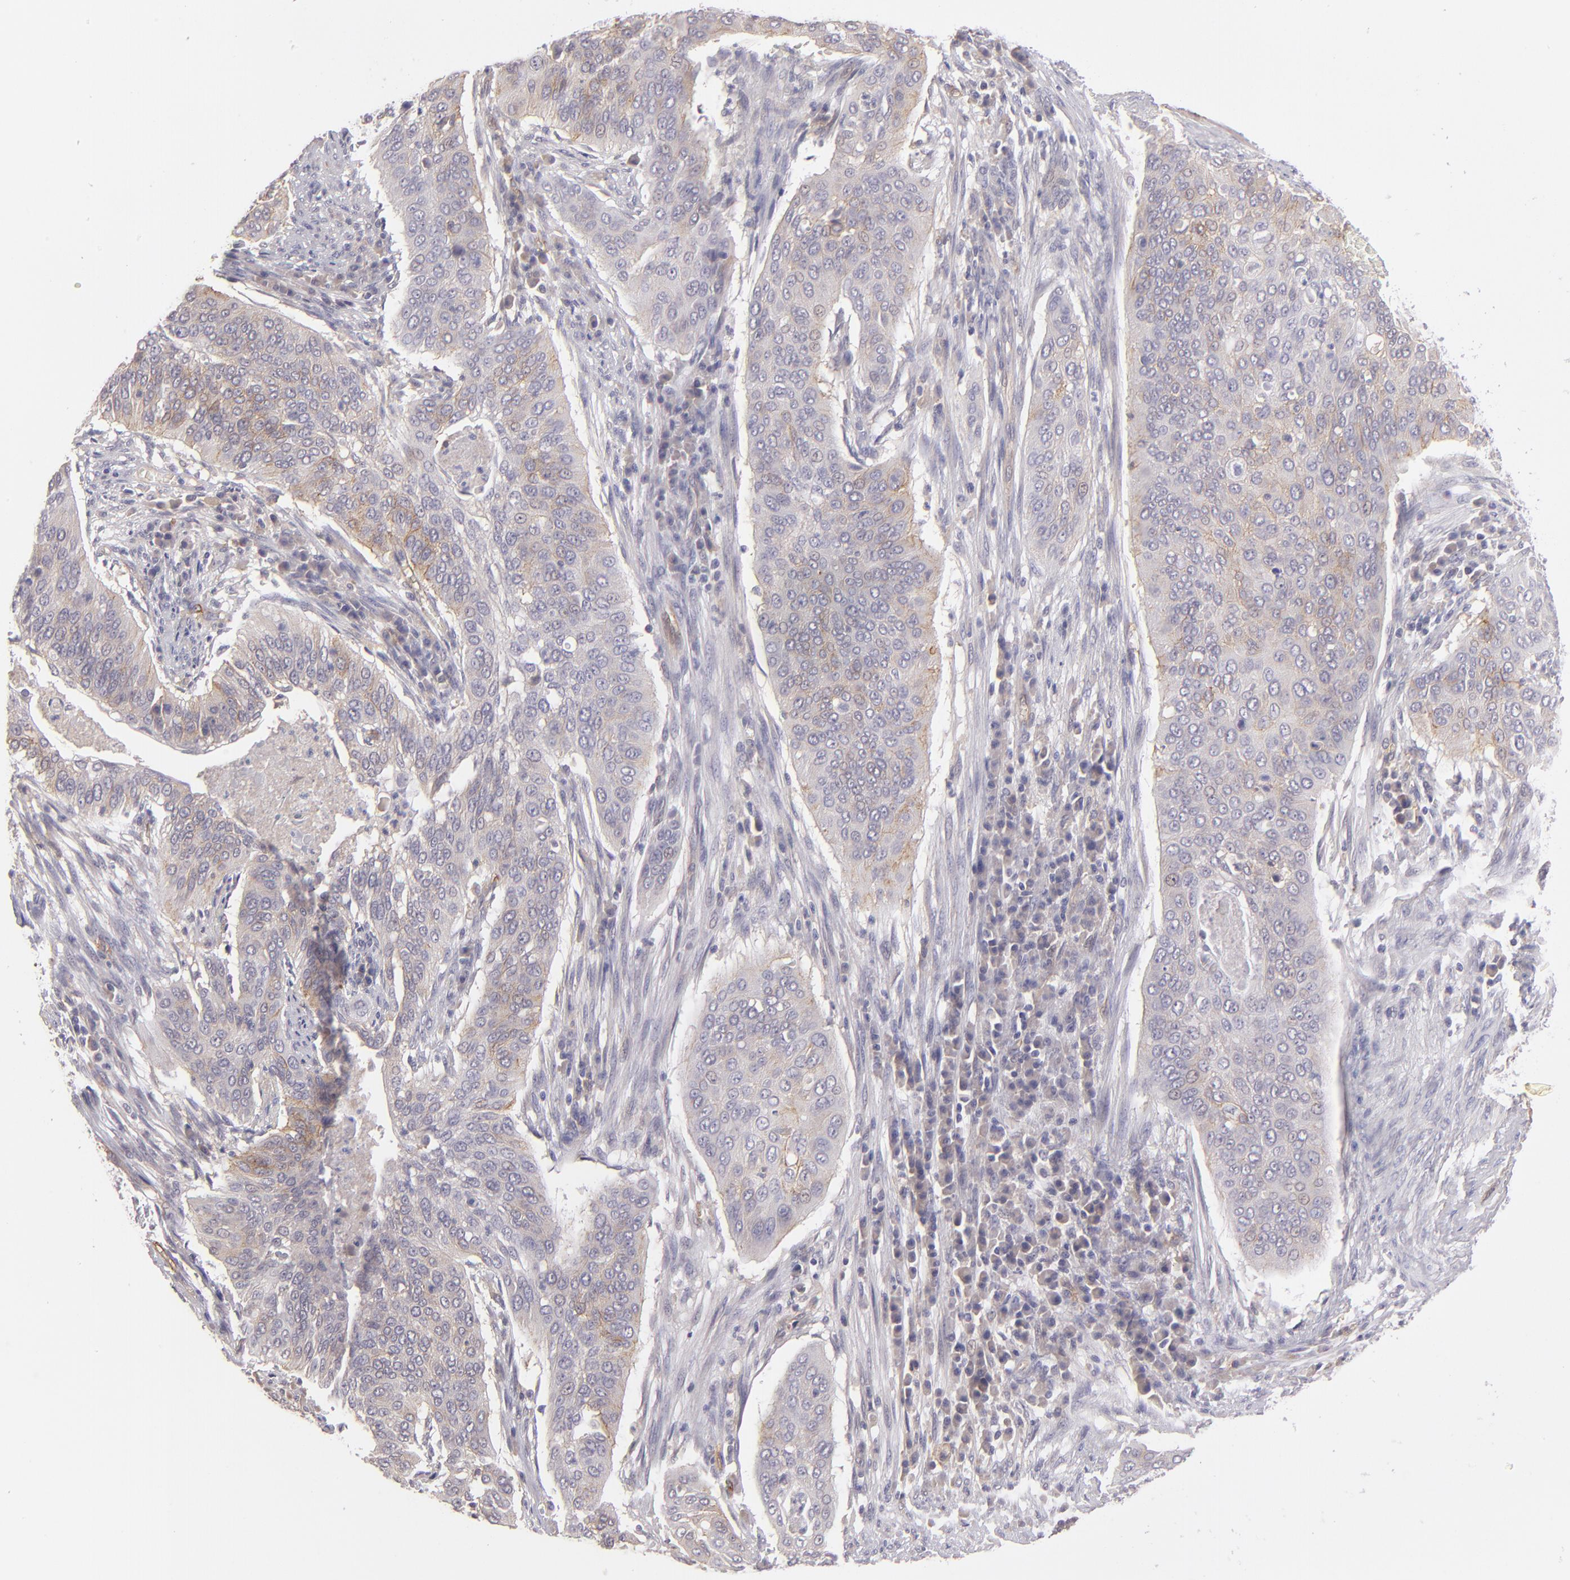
{"staining": {"intensity": "moderate", "quantity": "25%-75%", "location": "cytoplasmic/membranous"}, "tissue": "cervical cancer", "cell_type": "Tumor cells", "image_type": "cancer", "snomed": [{"axis": "morphology", "description": "Squamous cell carcinoma, NOS"}, {"axis": "topography", "description": "Cervix"}], "caption": "Approximately 25%-75% of tumor cells in squamous cell carcinoma (cervical) display moderate cytoplasmic/membranous protein positivity as visualized by brown immunohistochemical staining.", "gene": "THBD", "patient": {"sex": "female", "age": 39}}